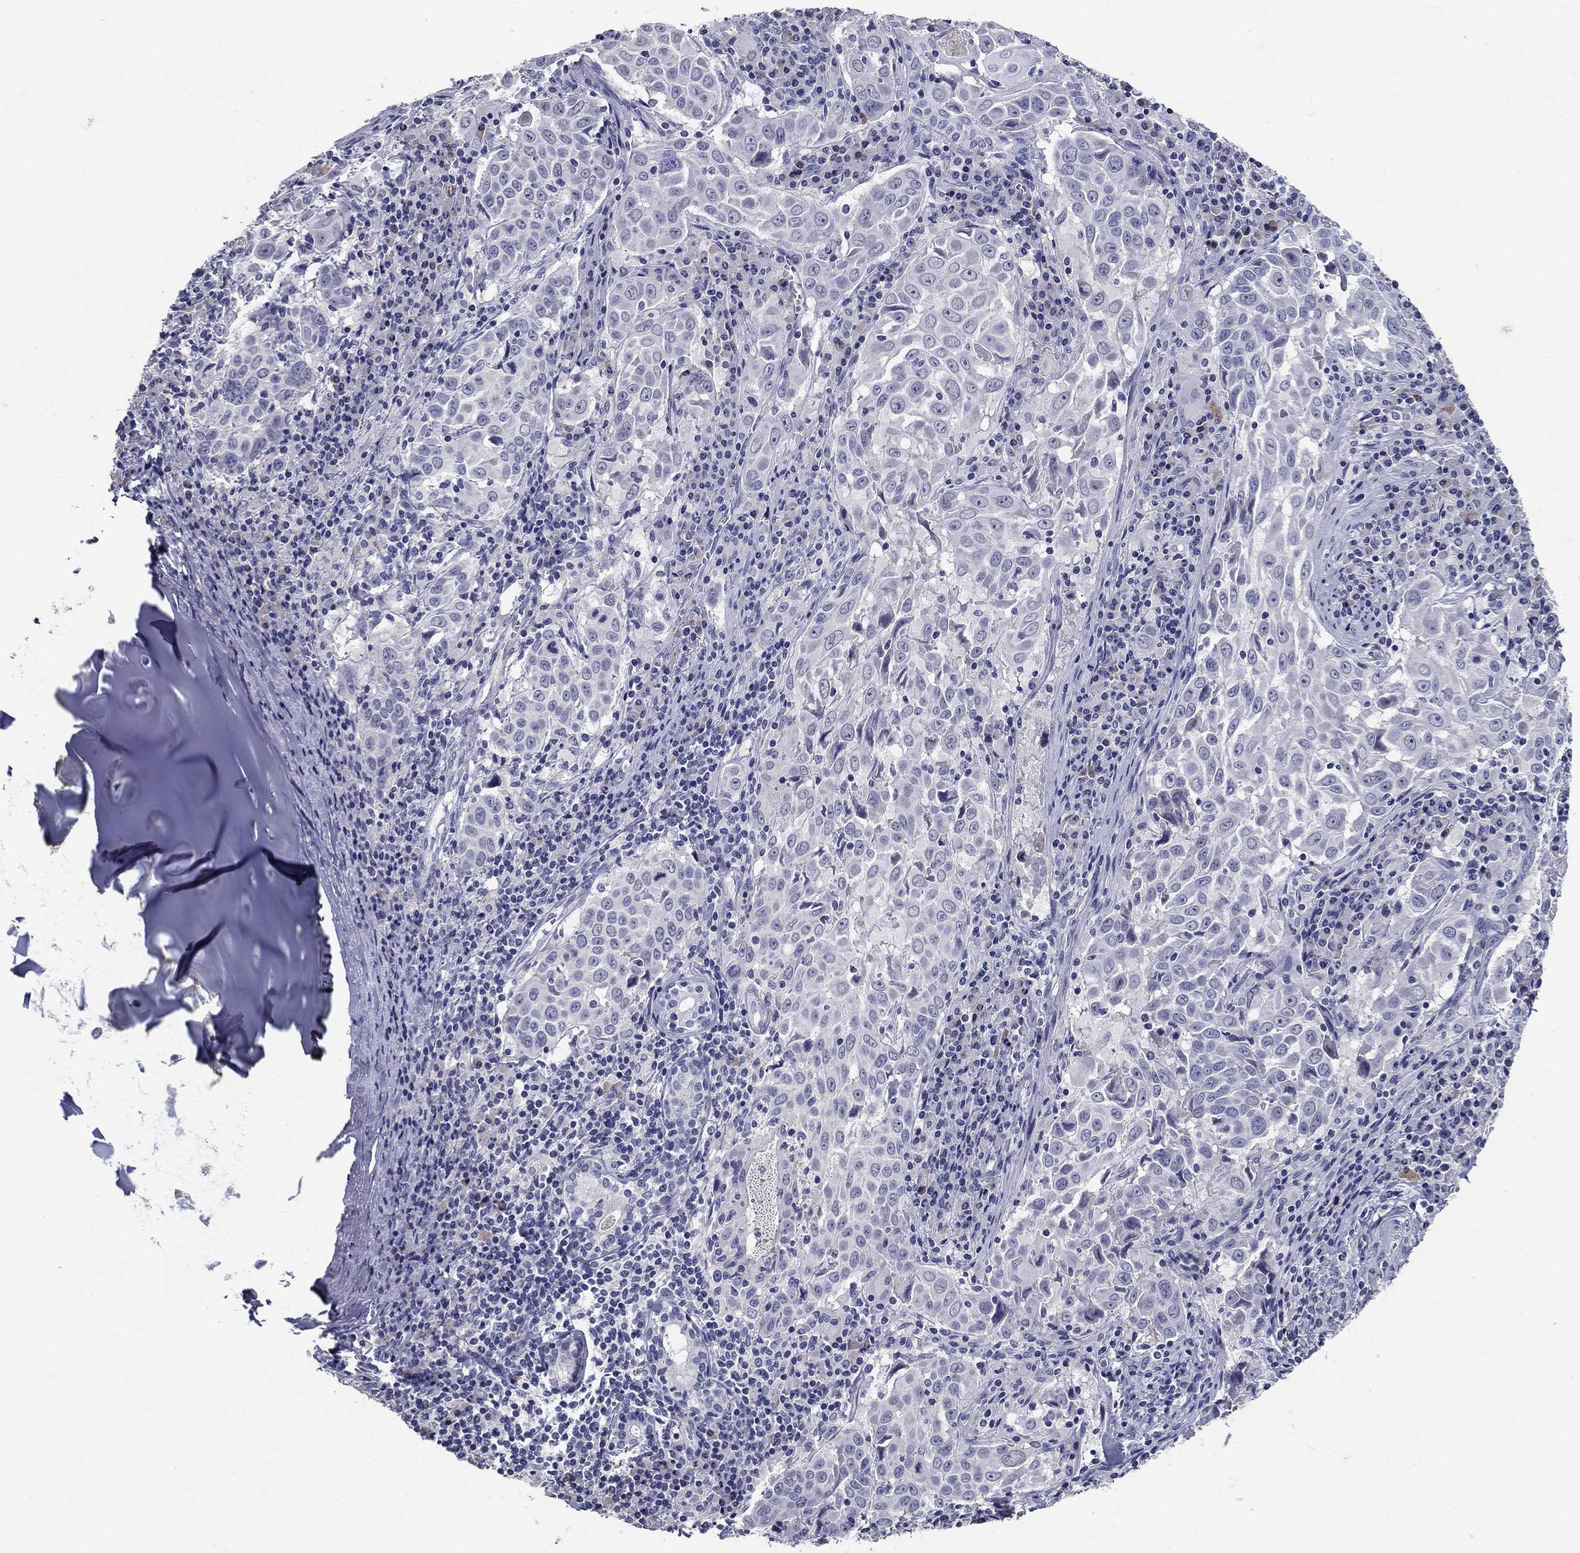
{"staining": {"intensity": "negative", "quantity": "none", "location": "none"}, "tissue": "lung cancer", "cell_type": "Tumor cells", "image_type": "cancer", "snomed": [{"axis": "morphology", "description": "Squamous cell carcinoma, NOS"}, {"axis": "topography", "description": "Lung"}], "caption": "Immunohistochemistry of human lung cancer (squamous cell carcinoma) exhibits no positivity in tumor cells.", "gene": "POMC", "patient": {"sex": "male", "age": 57}}